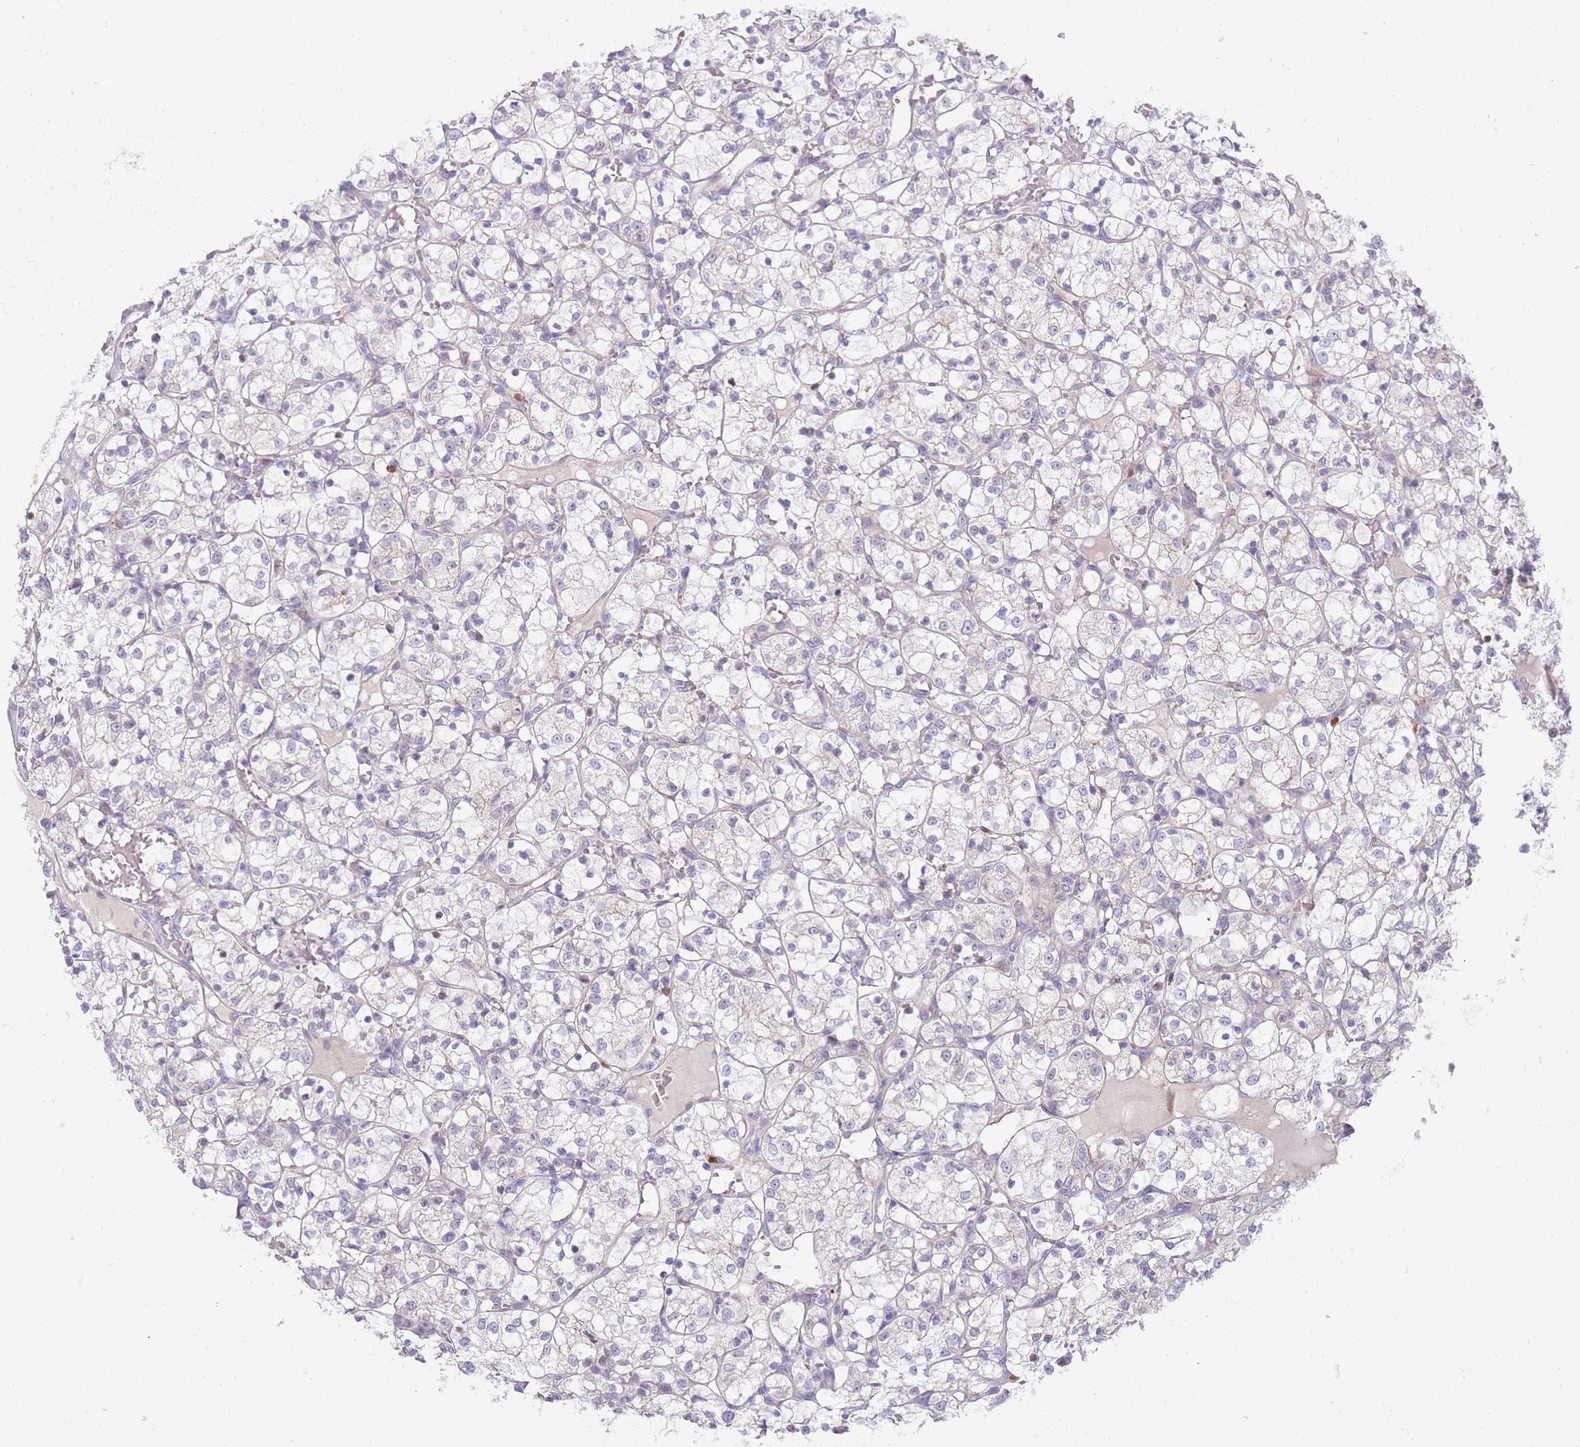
{"staining": {"intensity": "negative", "quantity": "none", "location": "none"}, "tissue": "renal cancer", "cell_type": "Tumor cells", "image_type": "cancer", "snomed": [{"axis": "morphology", "description": "Adenocarcinoma, NOS"}, {"axis": "topography", "description": "Kidney"}], "caption": "Histopathology image shows no significant protein positivity in tumor cells of adenocarcinoma (renal).", "gene": "STK25", "patient": {"sex": "female", "age": 69}}